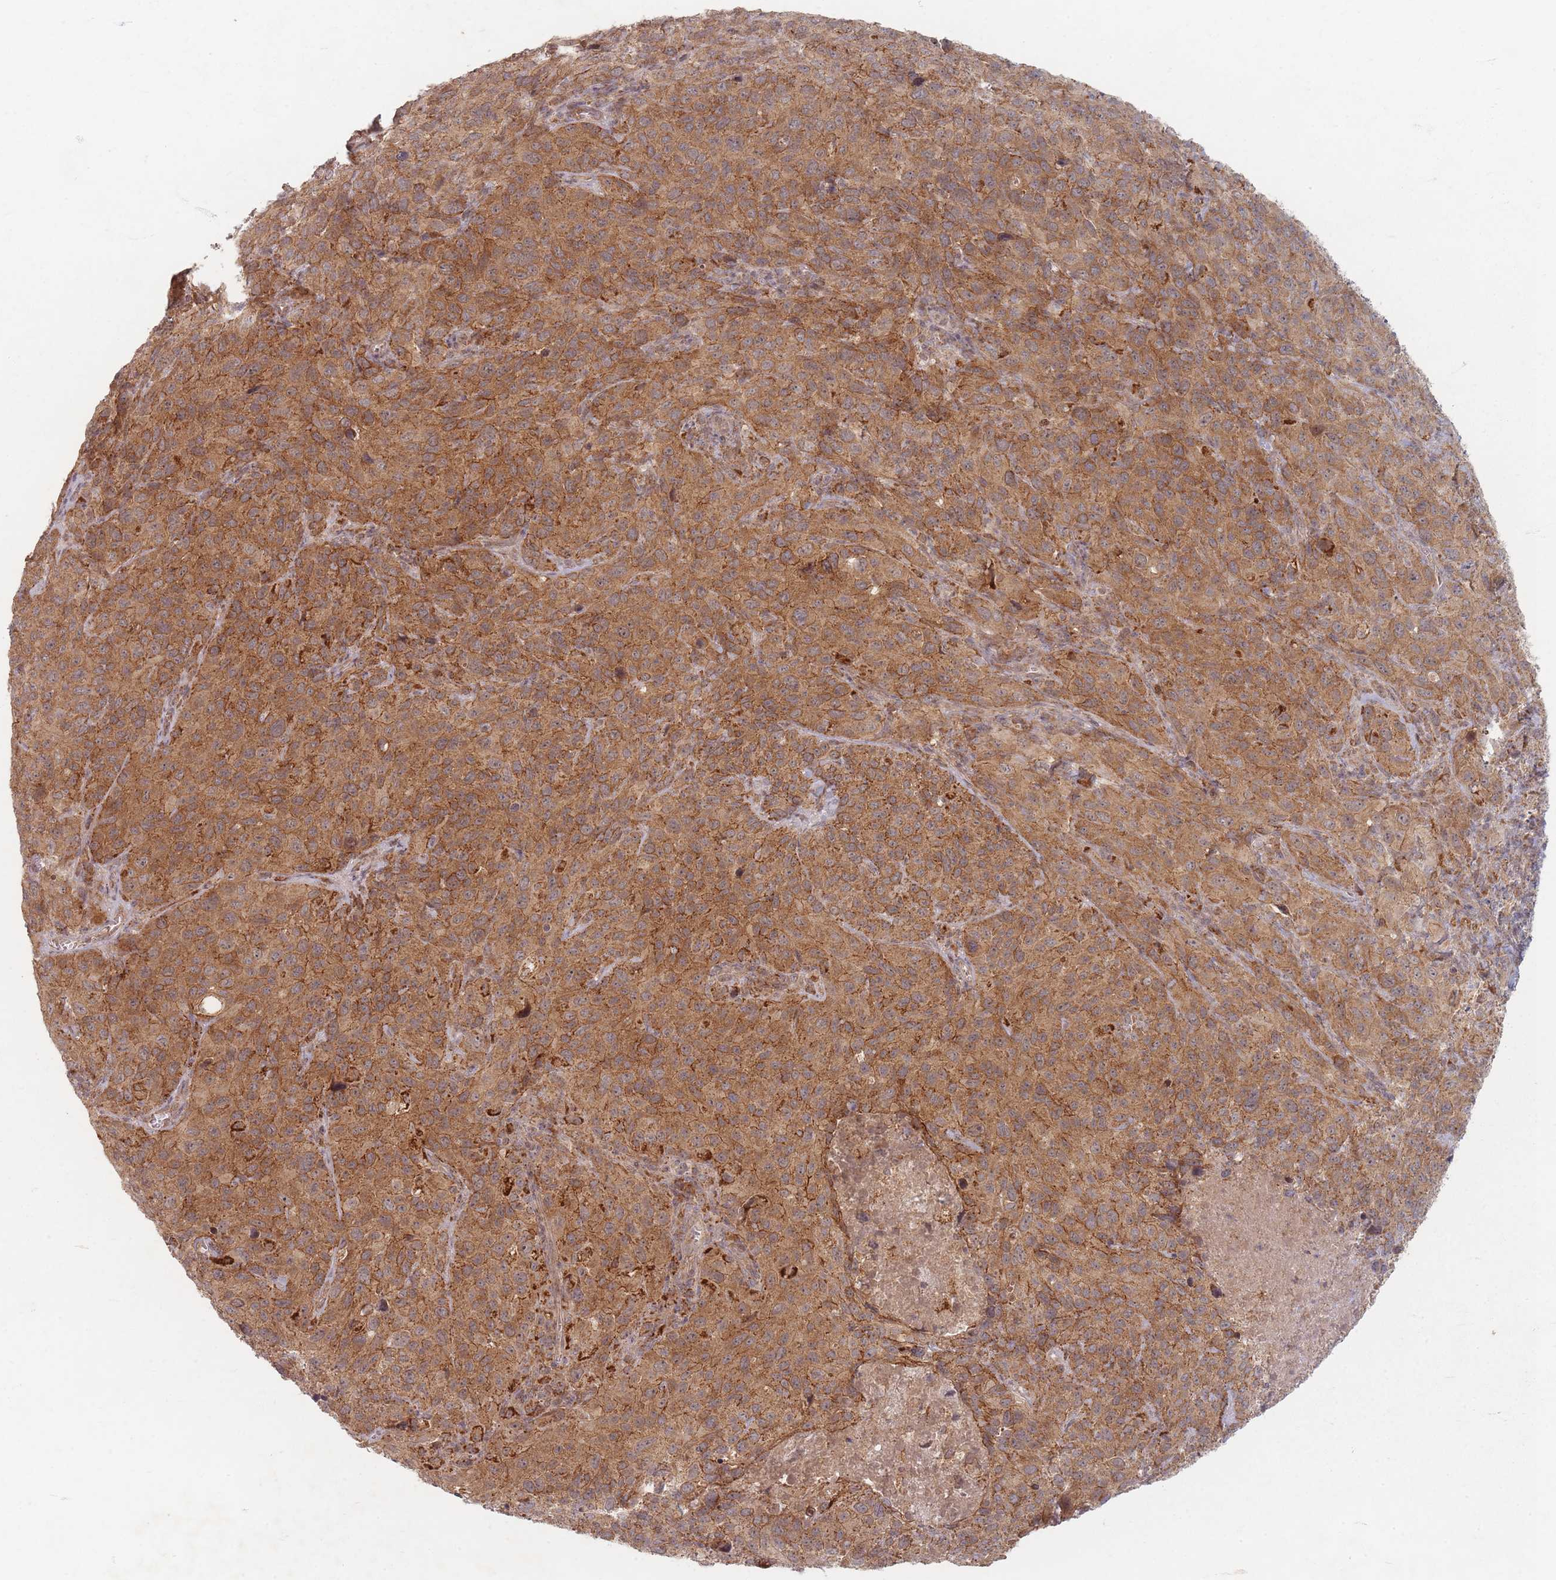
{"staining": {"intensity": "moderate", "quantity": ">75%", "location": "cytoplasmic/membranous"}, "tissue": "cervical cancer", "cell_type": "Tumor cells", "image_type": "cancer", "snomed": [{"axis": "morphology", "description": "Squamous cell carcinoma, NOS"}, {"axis": "topography", "description": "Cervix"}], "caption": "Human cervical cancer (squamous cell carcinoma) stained with a protein marker exhibits moderate staining in tumor cells.", "gene": "RADX", "patient": {"sex": "female", "age": 51}}